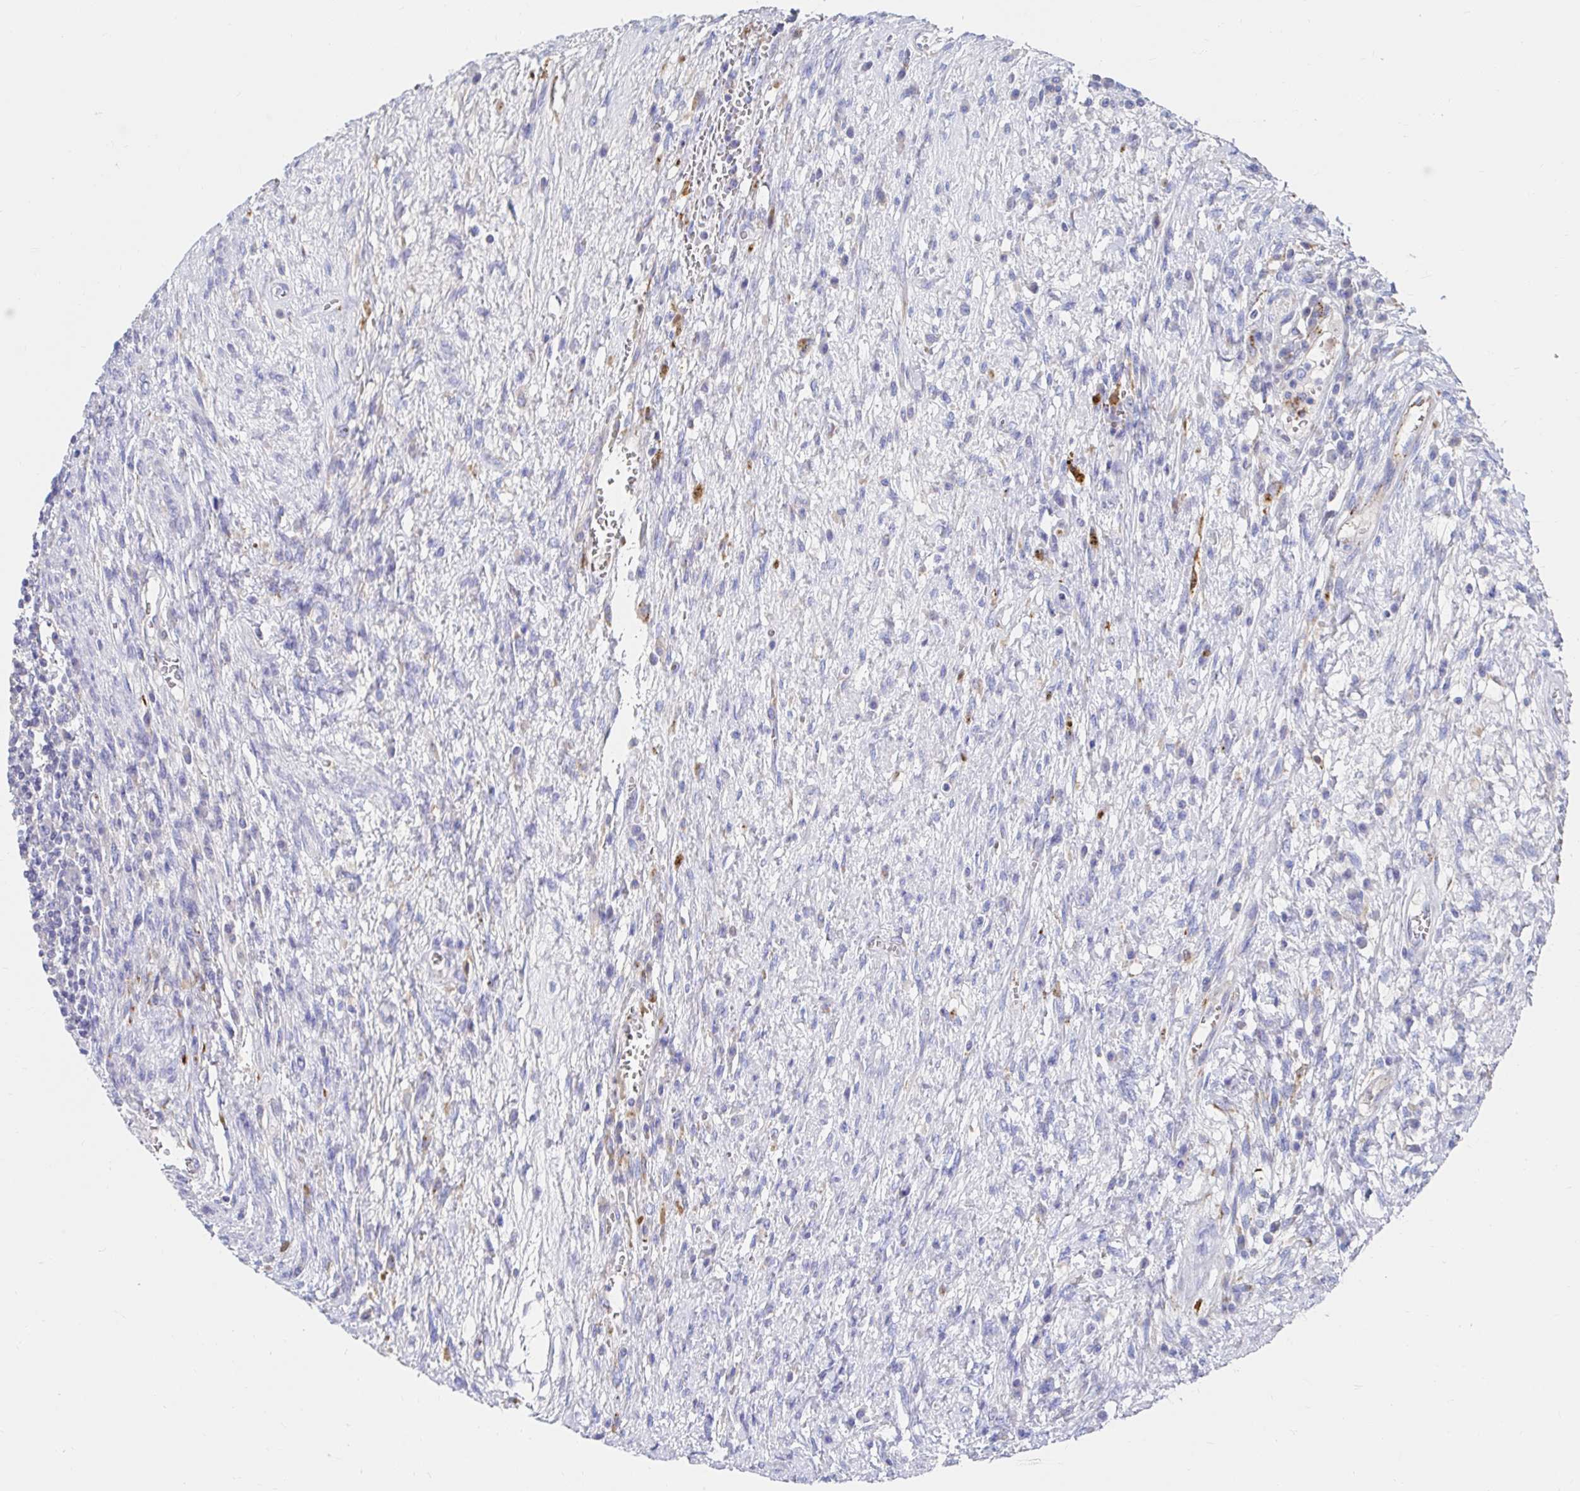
{"staining": {"intensity": "negative", "quantity": "none", "location": "none"}, "tissue": "testis cancer", "cell_type": "Tumor cells", "image_type": "cancer", "snomed": [{"axis": "morphology", "description": "Carcinoma, Embryonal, NOS"}, {"axis": "topography", "description": "Testis"}], "caption": "Tumor cells show no significant protein positivity in embryonal carcinoma (testis).", "gene": "LAMC3", "patient": {"sex": "male", "age": 26}}